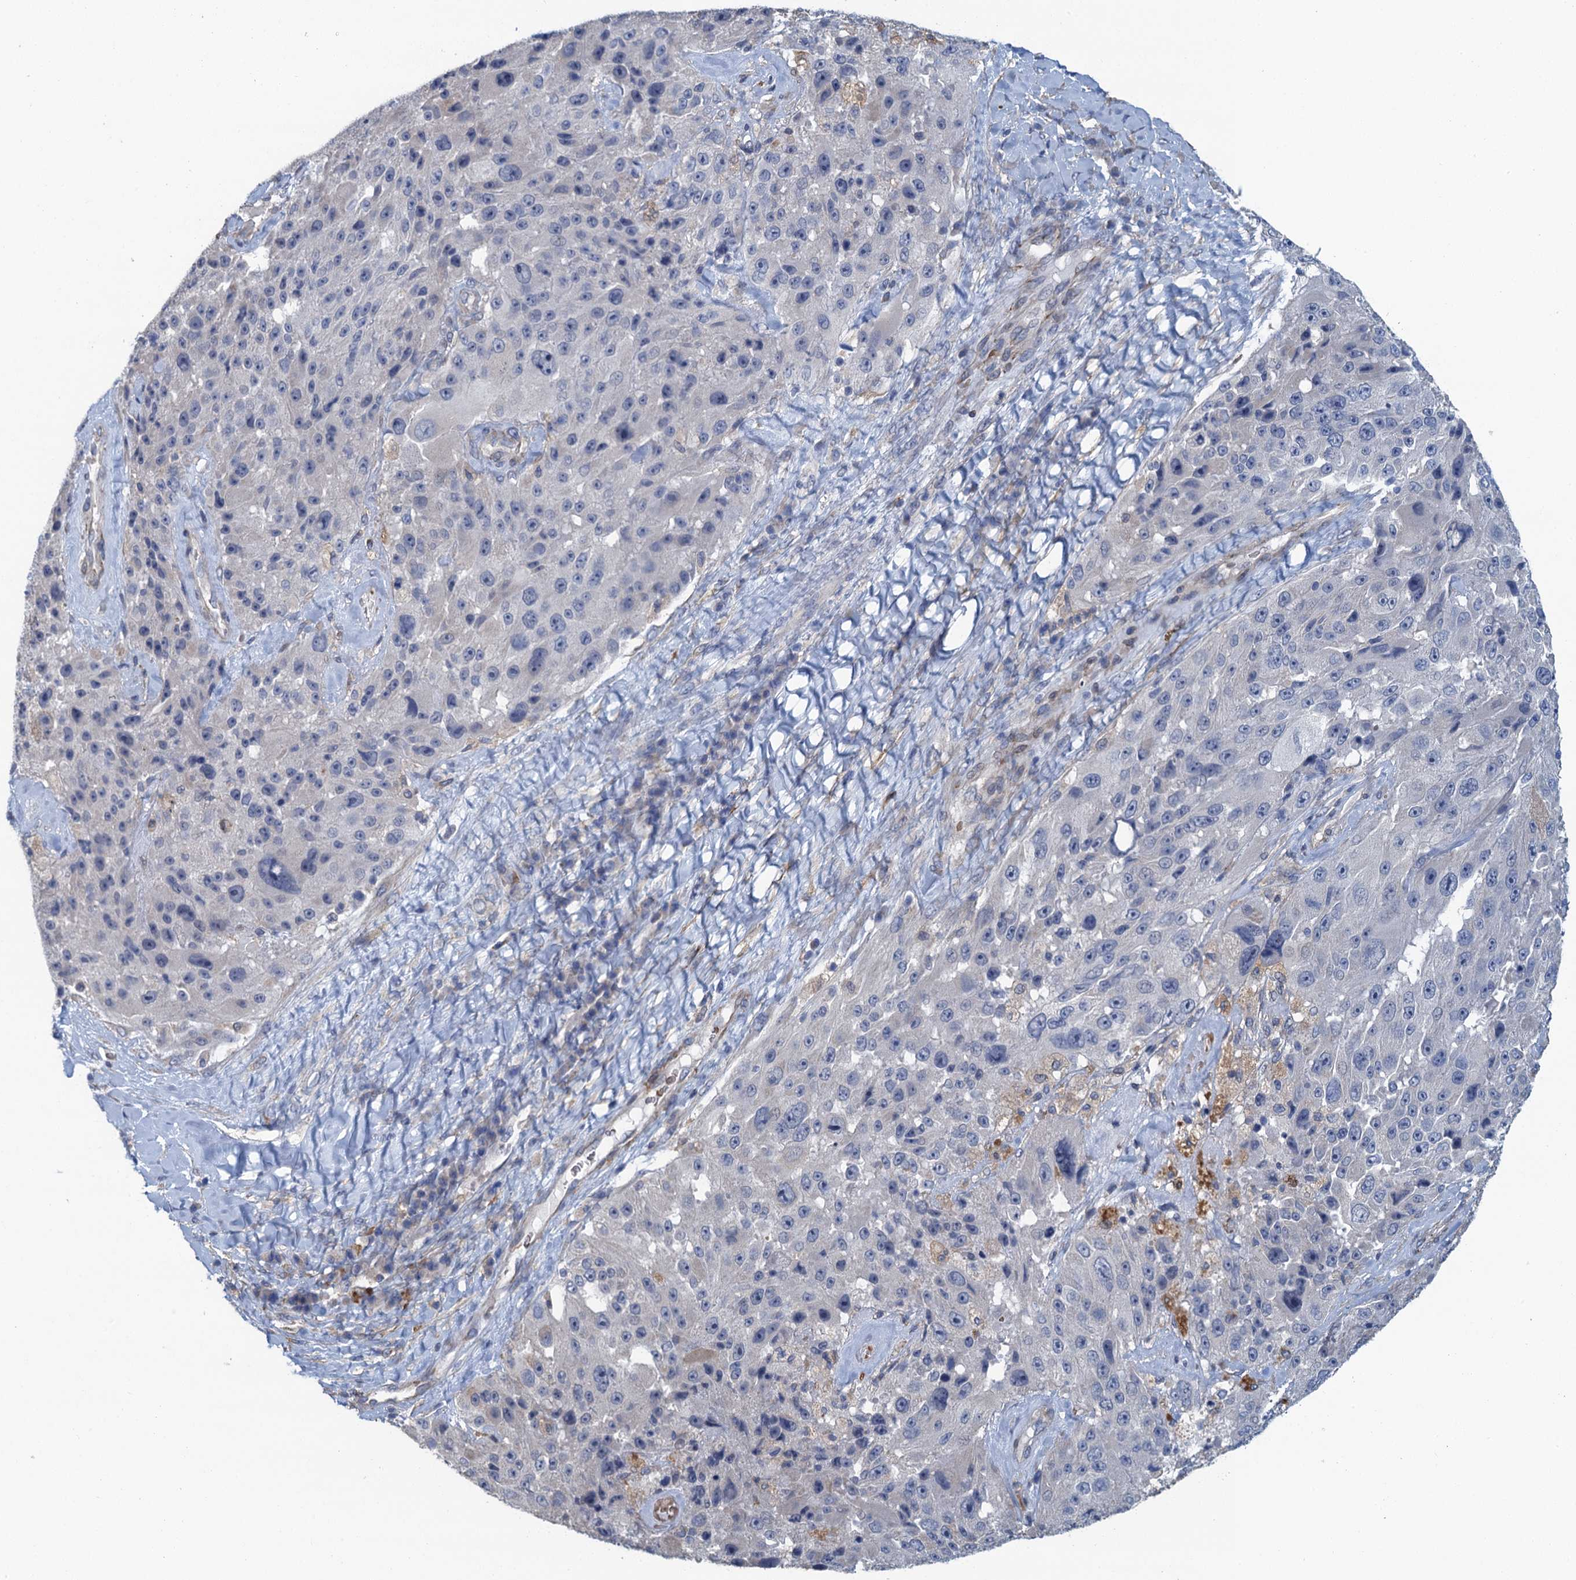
{"staining": {"intensity": "negative", "quantity": "none", "location": "none"}, "tissue": "melanoma", "cell_type": "Tumor cells", "image_type": "cancer", "snomed": [{"axis": "morphology", "description": "Malignant melanoma, Metastatic site"}, {"axis": "topography", "description": "Lymph node"}], "caption": "Immunohistochemistry histopathology image of melanoma stained for a protein (brown), which demonstrates no positivity in tumor cells.", "gene": "RSAD2", "patient": {"sex": "male", "age": 62}}